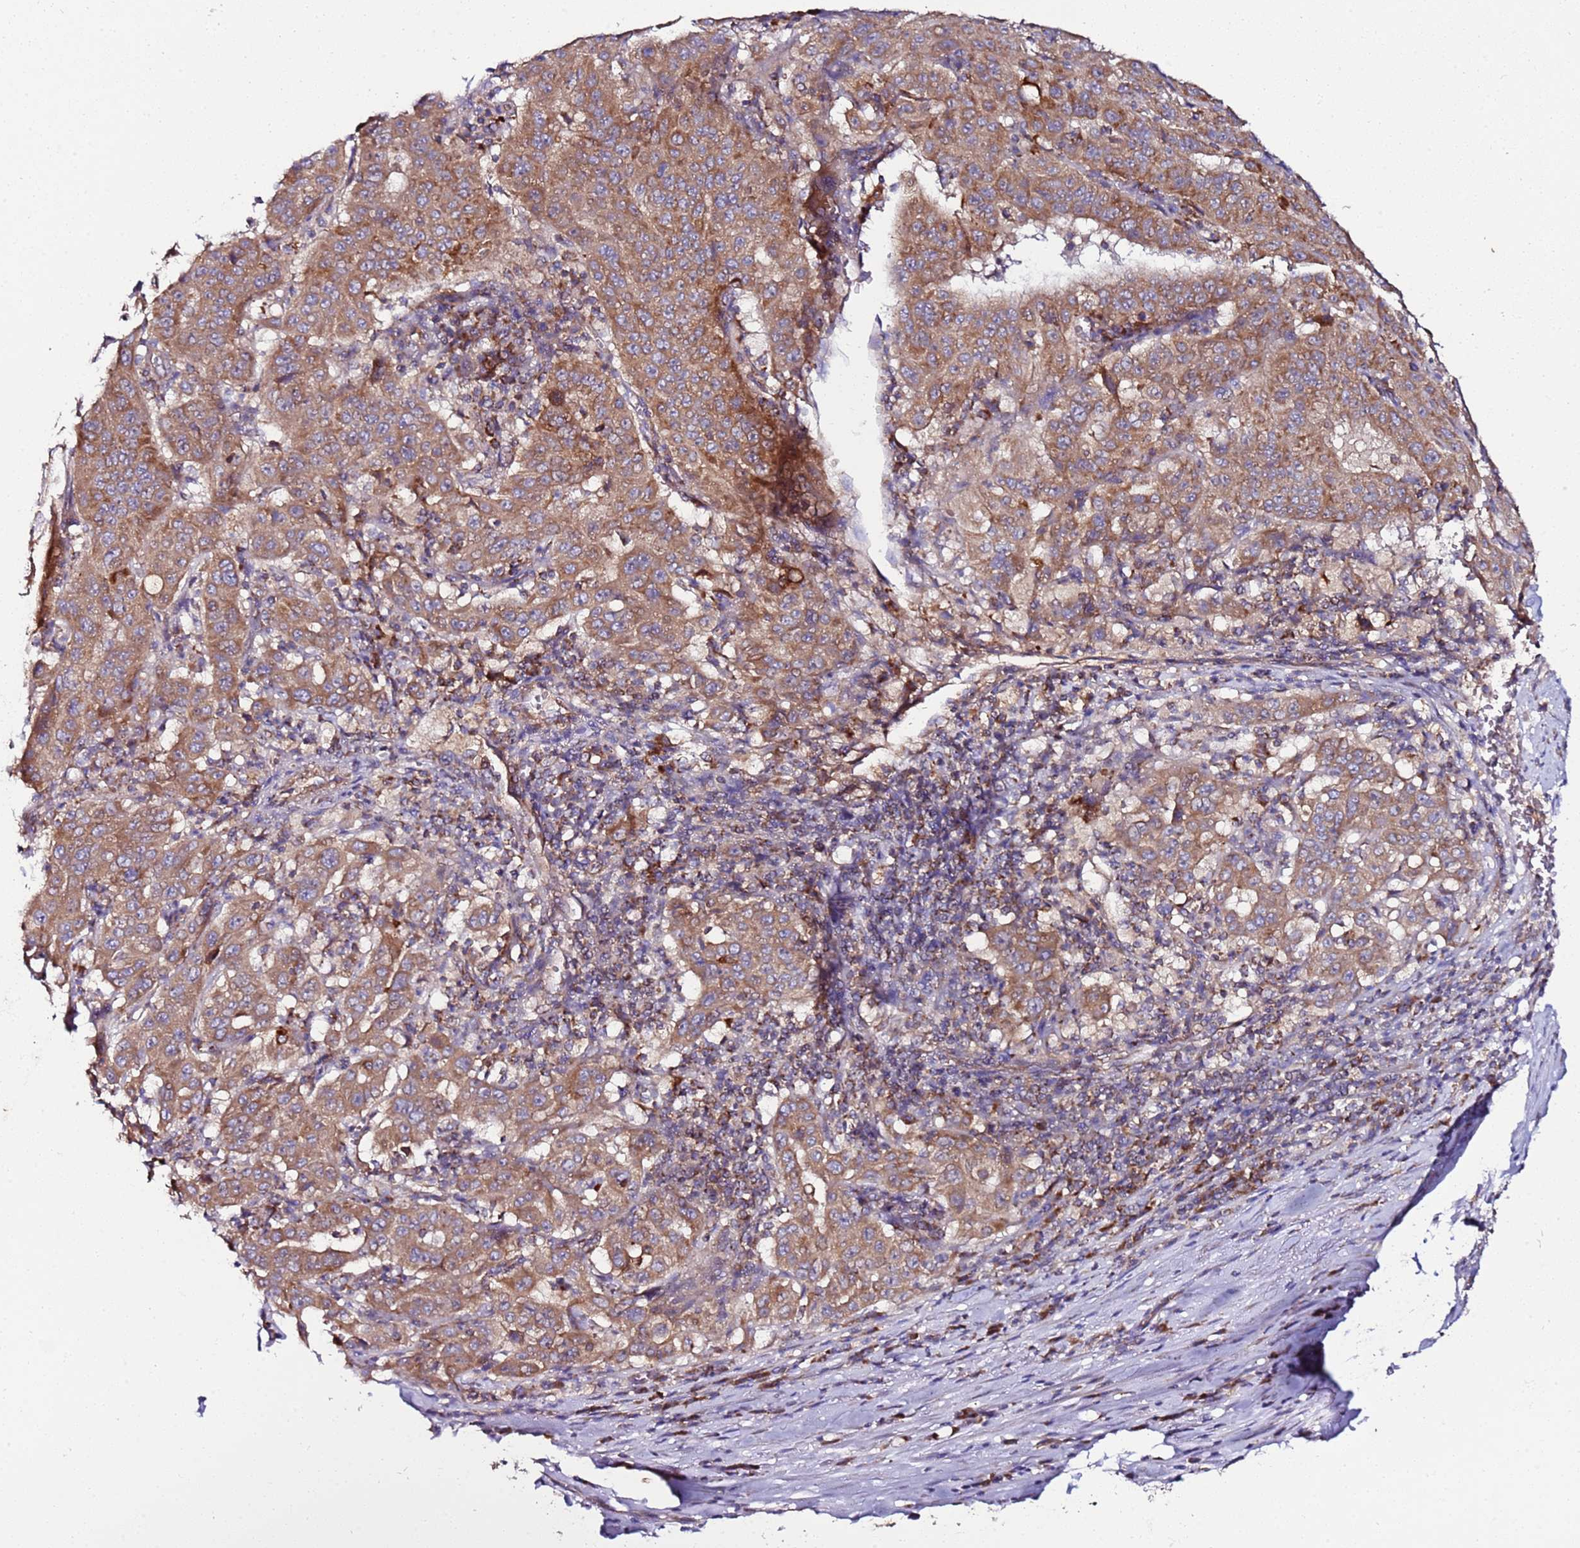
{"staining": {"intensity": "moderate", "quantity": ">75%", "location": "cytoplasmic/membranous"}, "tissue": "pancreatic cancer", "cell_type": "Tumor cells", "image_type": "cancer", "snomed": [{"axis": "morphology", "description": "Adenocarcinoma, NOS"}, {"axis": "topography", "description": "Pancreas"}], "caption": "A photomicrograph of pancreatic cancer (adenocarcinoma) stained for a protein exhibits moderate cytoplasmic/membranous brown staining in tumor cells.", "gene": "C19orf12", "patient": {"sex": "male", "age": 63}}